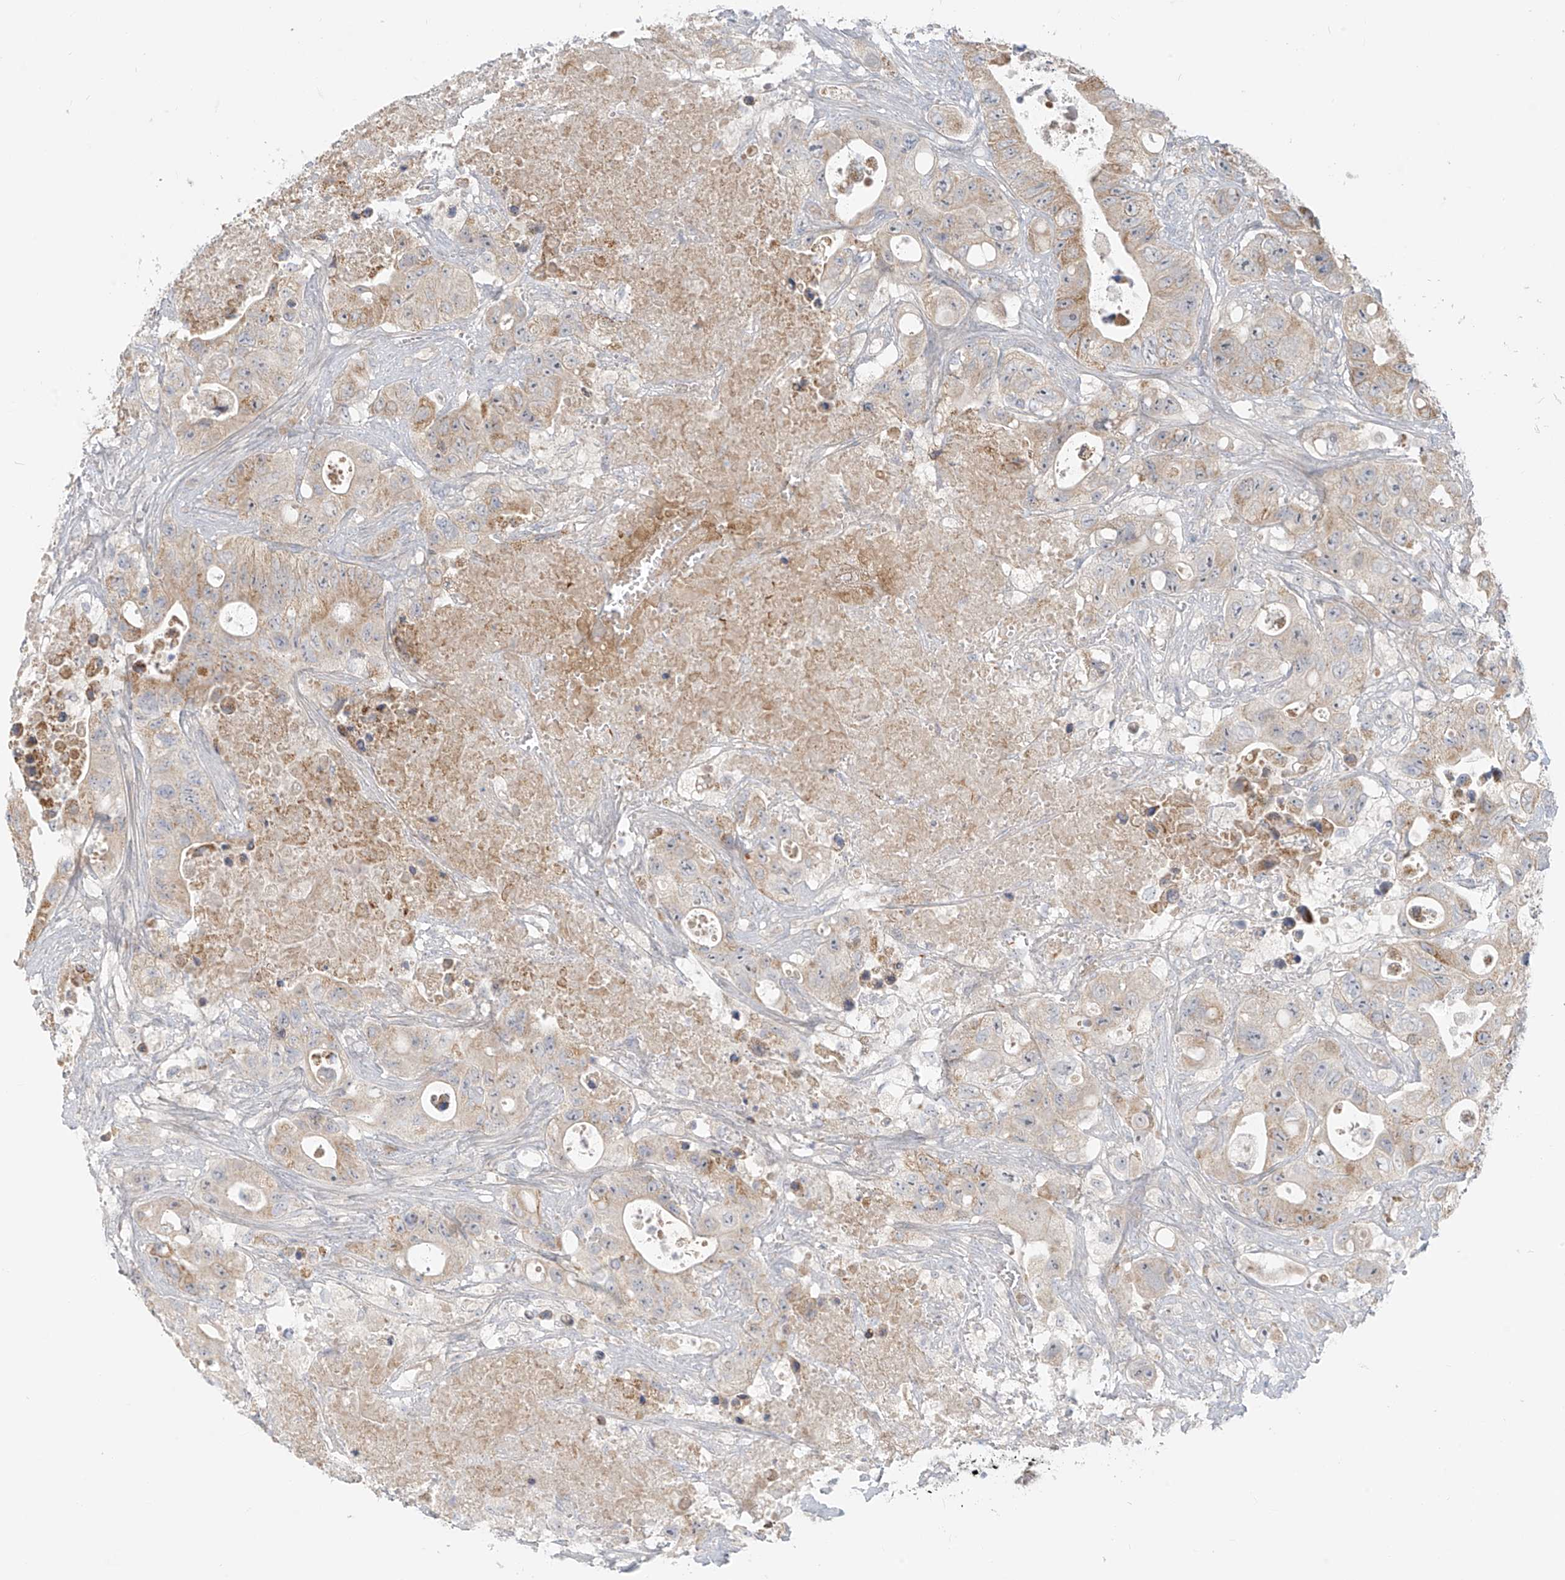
{"staining": {"intensity": "moderate", "quantity": "<25%", "location": "cytoplasmic/membranous"}, "tissue": "colorectal cancer", "cell_type": "Tumor cells", "image_type": "cancer", "snomed": [{"axis": "morphology", "description": "Adenocarcinoma, NOS"}, {"axis": "topography", "description": "Colon"}], "caption": "Tumor cells reveal moderate cytoplasmic/membranous positivity in approximately <25% of cells in adenocarcinoma (colorectal).", "gene": "UST", "patient": {"sex": "female", "age": 46}}